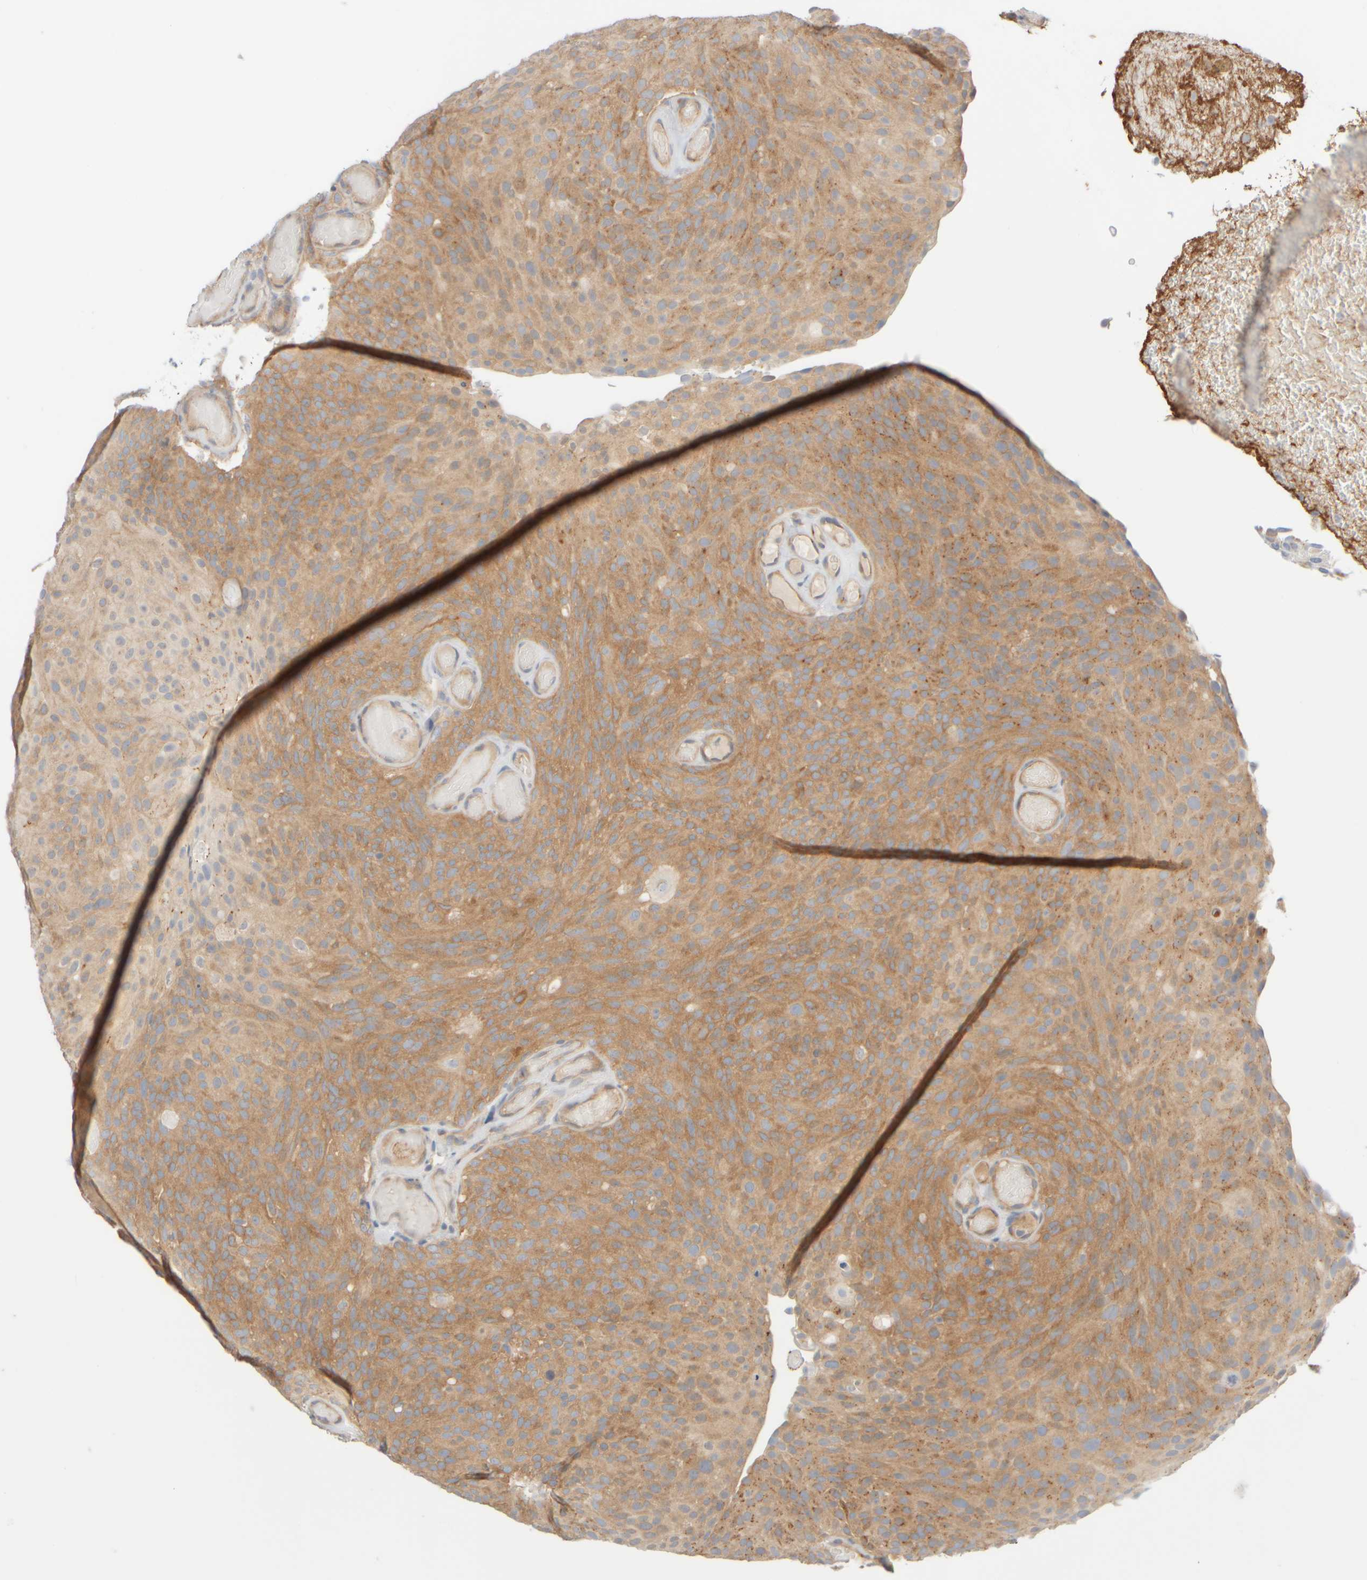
{"staining": {"intensity": "moderate", "quantity": ">75%", "location": "cytoplasmic/membranous"}, "tissue": "urothelial cancer", "cell_type": "Tumor cells", "image_type": "cancer", "snomed": [{"axis": "morphology", "description": "Urothelial carcinoma, Low grade"}, {"axis": "topography", "description": "Urinary bladder"}], "caption": "Immunohistochemical staining of urothelial carcinoma (low-grade) demonstrates moderate cytoplasmic/membranous protein staining in about >75% of tumor cells.", "gene": "GOPC", "patient": {"sex": "male", "age": 78}}